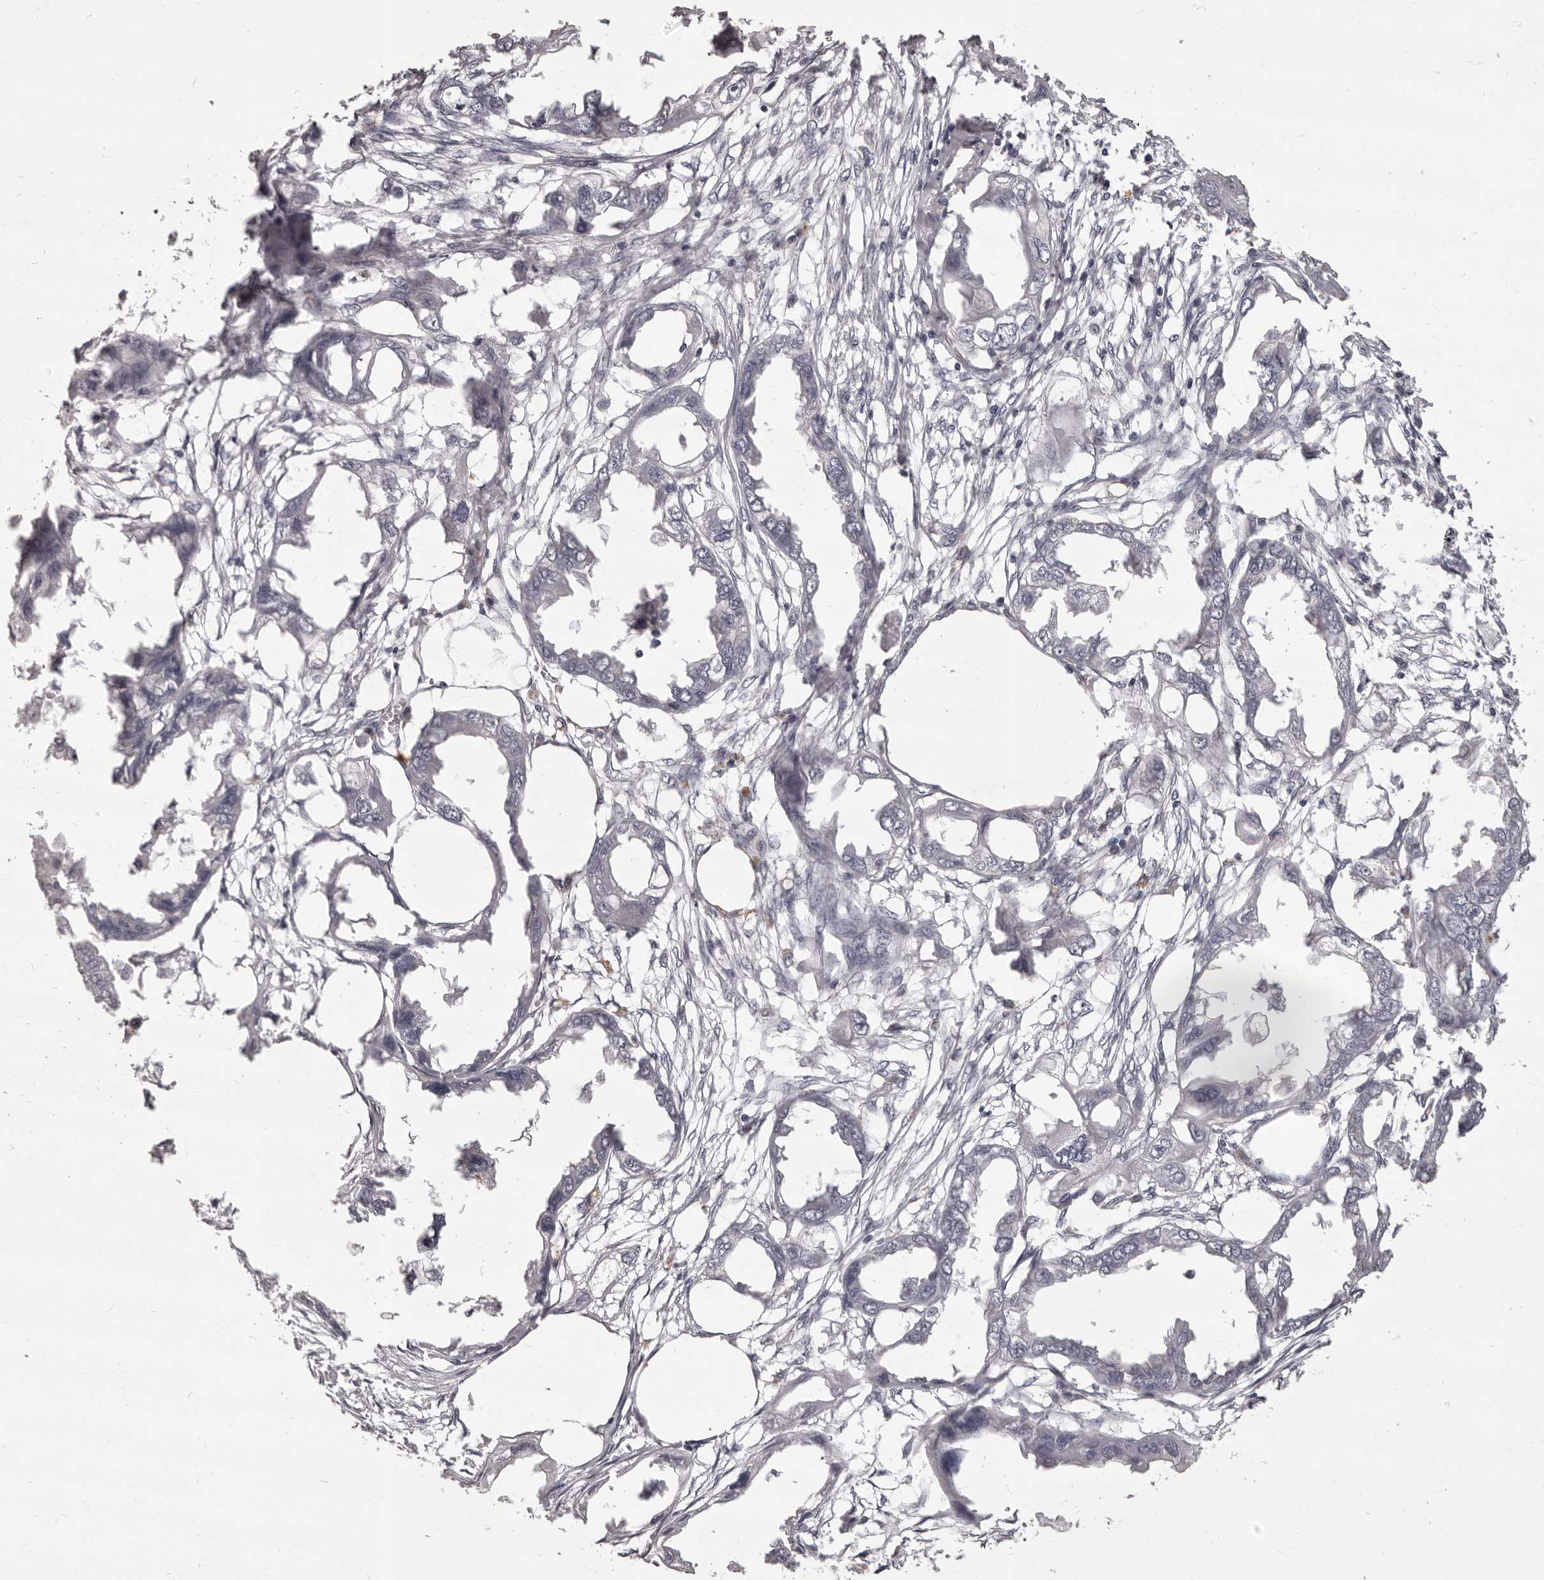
{"staining": {"intensity": "negative", "quantity": "none", "location": "none"}, "tissue": "endometrial cancer", "cell_type": "Tumor cells", "image_type": "cancer", "snomed": [{"axis": "morphology", "description": "Adenocarcinoma, NOS"}, {"axis": "morphology", "description": "Adenocarcinoma, metastatic, NOS"}, {"axis": "topography", "description": "Adipose tissue"}, {"axis": "topography", "description": "Endometrium"}], "caption": "Image shows no protein positivity in tumor cells of endometrial cancer tissue. The staining was performed using DAB (3,3'-diaminobenzidine) to visualize the protein expression in brown, while the nuclei were stained in blue with hematoxylin (Magnification: 20x).", "gene": "GPR78", "patient": {"sex": "female", "age": 67}}